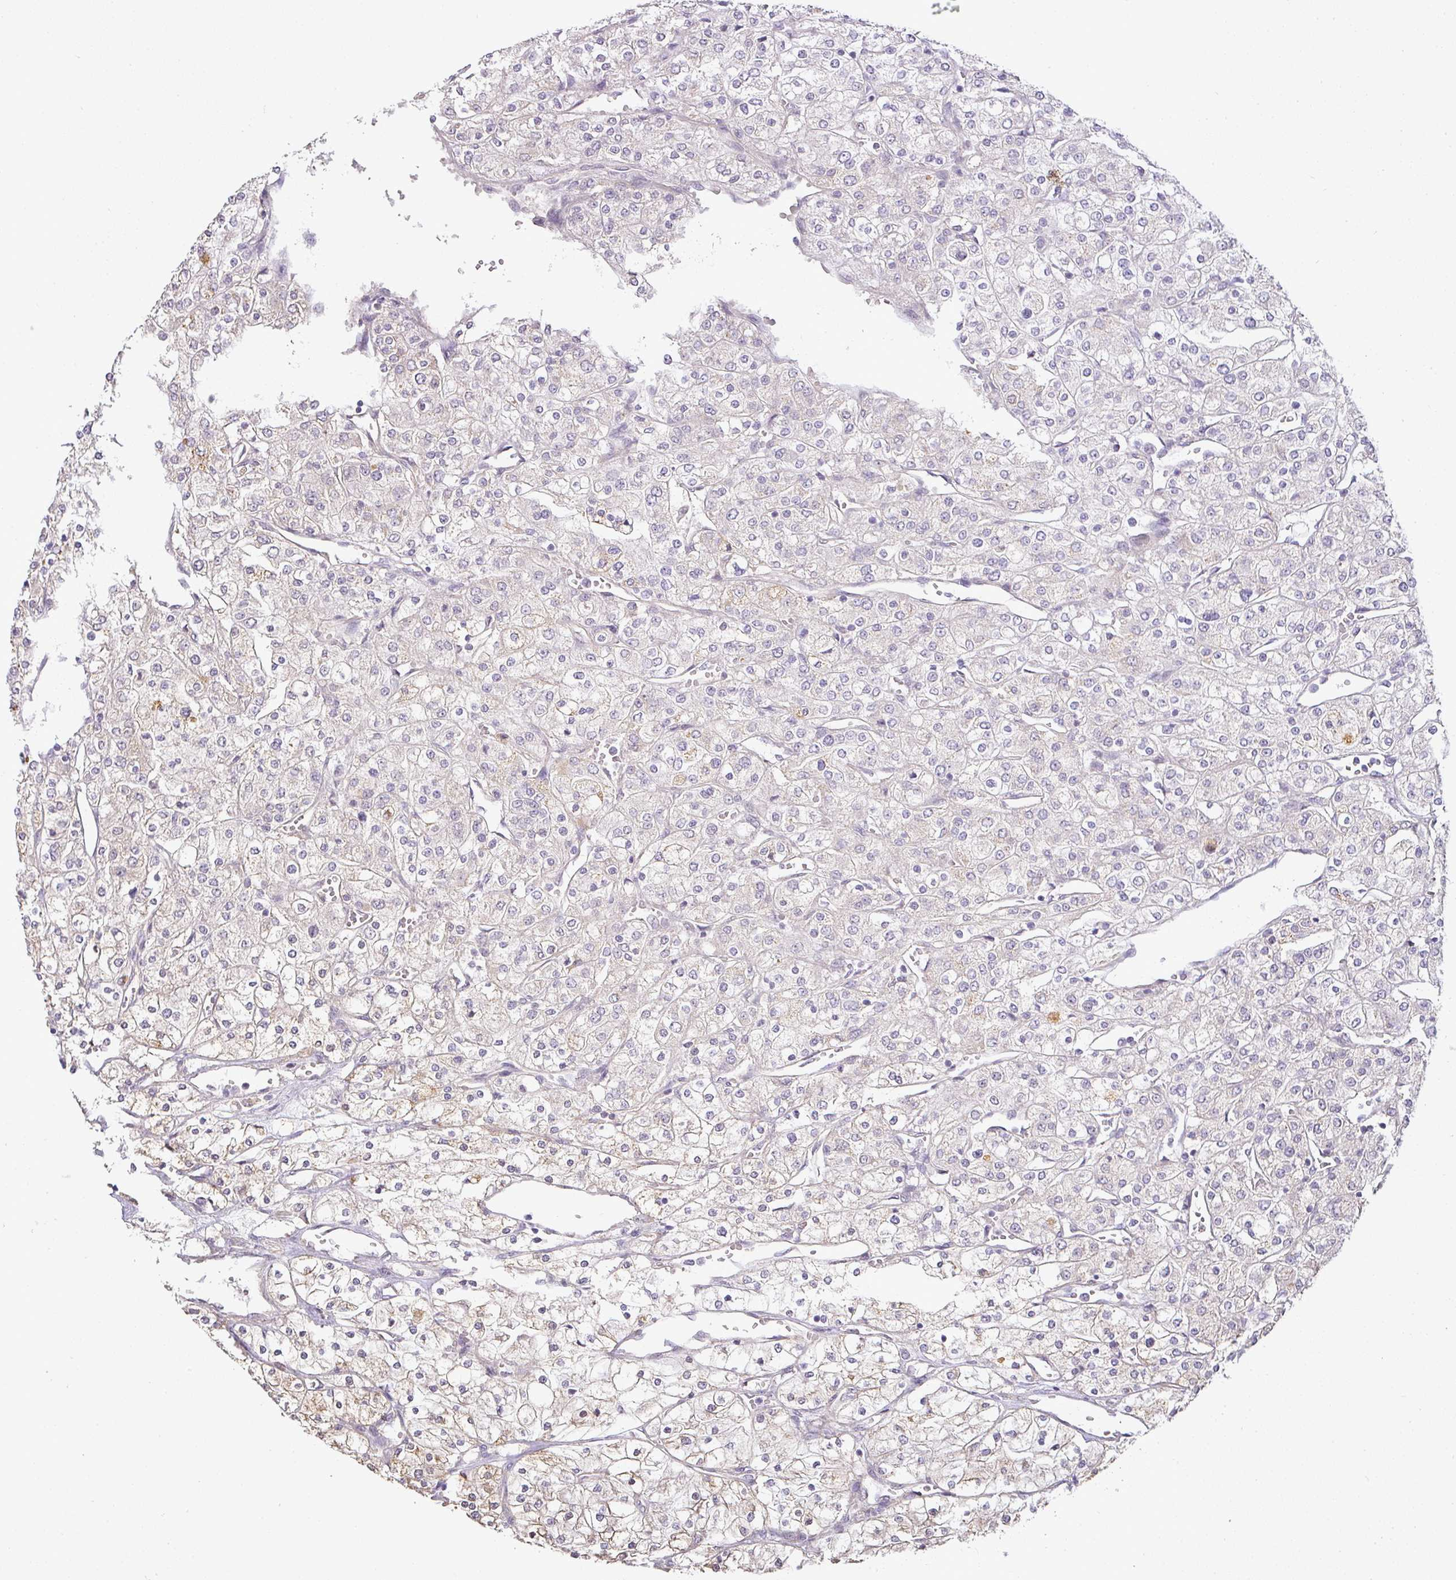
{"staining": {"intensity": "negative", "quantity": "none", "location": "none"}, "tissue": "renal cancer", "cell_type": "Tumor cells", "image_type": "cancer", "snomed": [{"axis": "morphology", "description": "Adenocarcinoma, NOS"}, {"axis": "topography", "description": "Kidney"}], "caption": "A high-resolution image shows immunohistochemistry (IHC) staining of renal cancer, which displays no significant staining in tumor cells.", "gene": "MYOM2", "patient": {"sex": "male", "age": 80}}